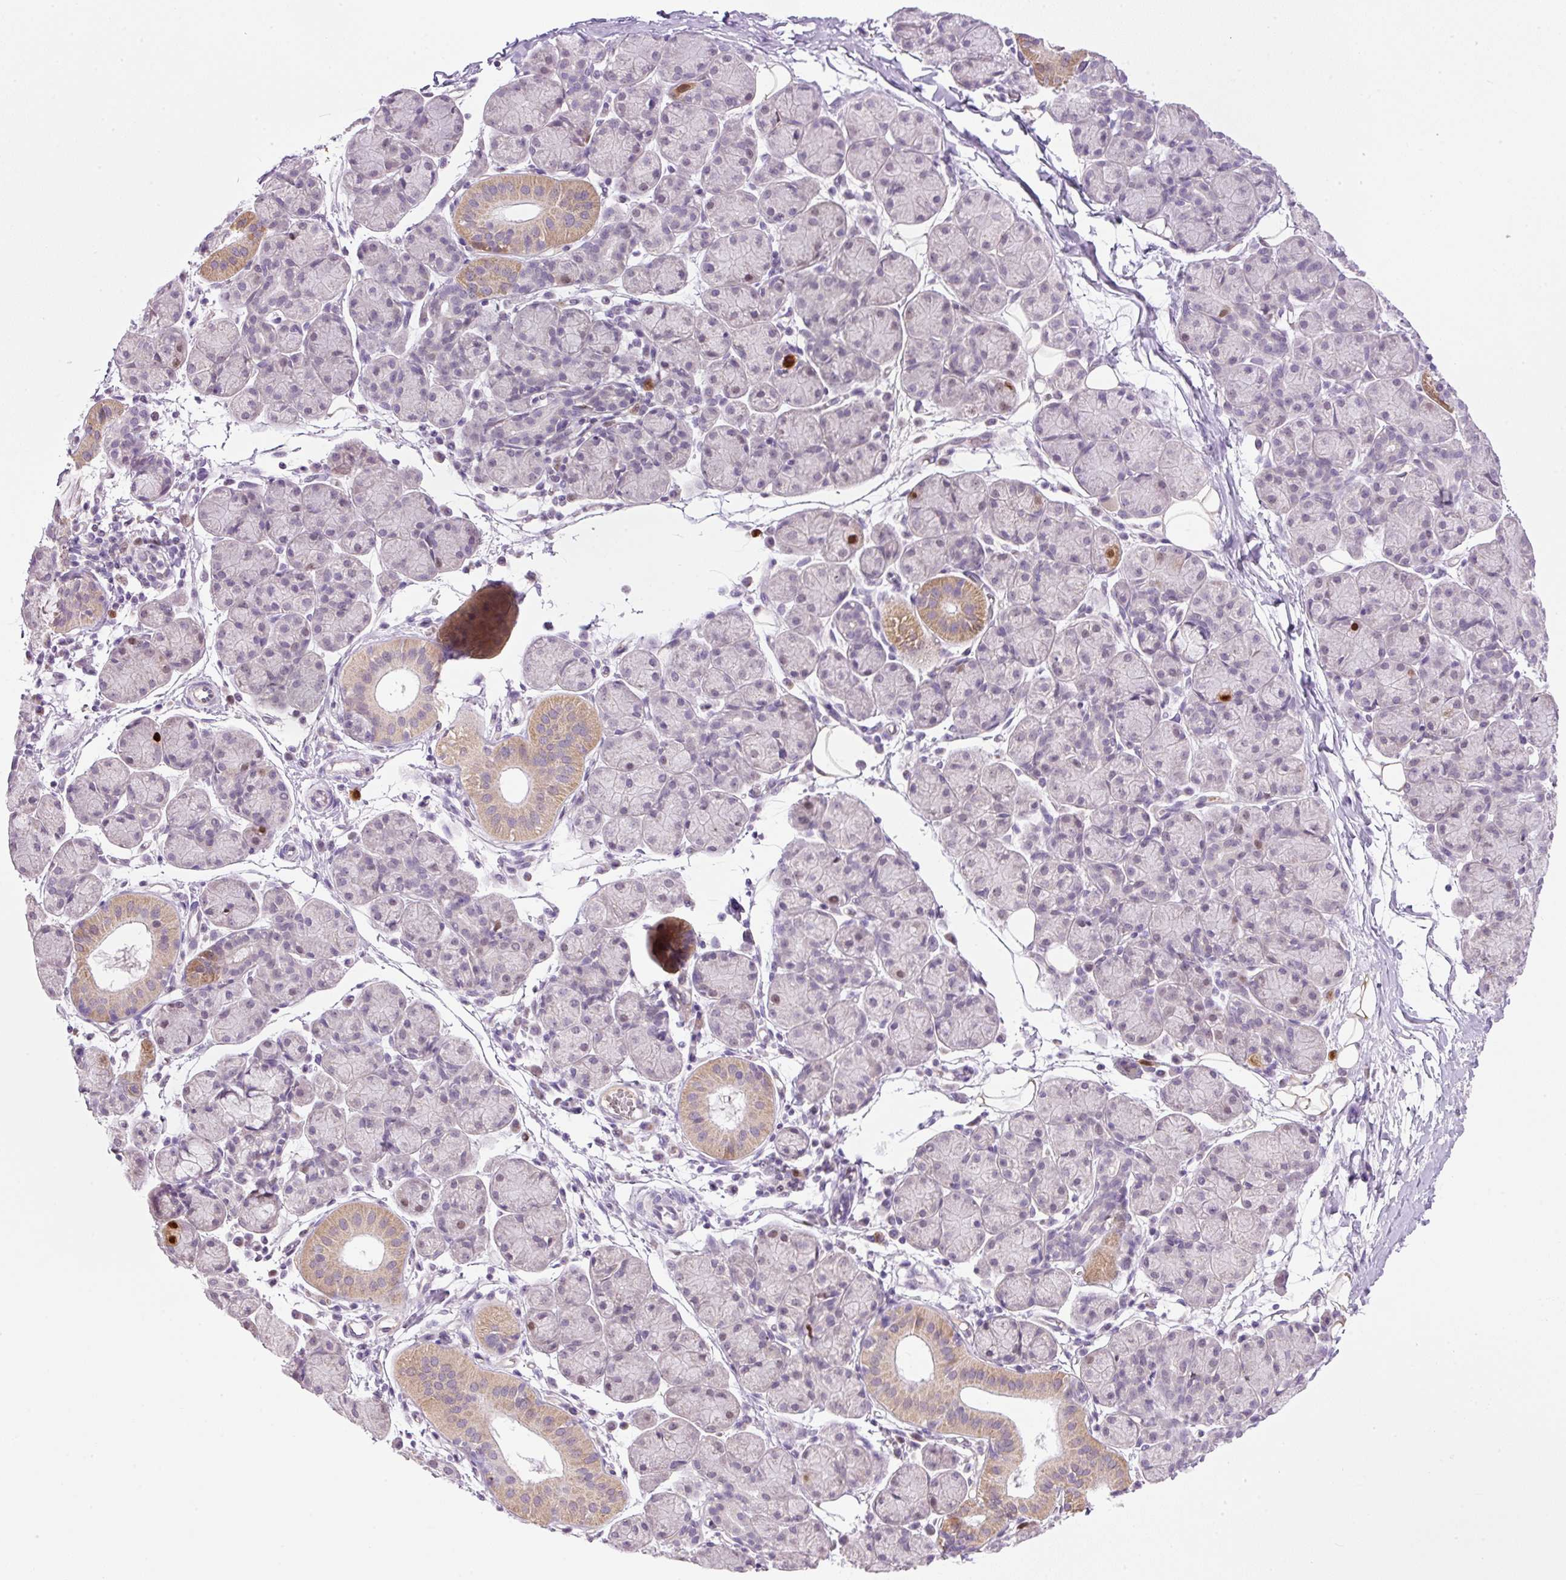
{"staining": {"intensity": "moderate", "quantity": "<25%", "location": "cytoplasmic/membranous"}, "tissue": "salivary gland", "cell_type": "Glandular cells", "image_type": "normal", "snomed": [{"axis": "morphology", "description": "Normal tissue, NOS"}, {"axis": "morphology", "description": "Inflammation, NOS"}, {"axis": "topography", "description": "Lymph node"}, {"axis": "topography", "description": "Salivary gland"}], "caption": "The histopathology image demonstrates a brown stain indicating the presence of a protein in the cytoplasmic/membranous of glandular cells in salivary gland. (DAB = brown stain, brightfield microscopy at high magnification).", "gene": "KPNA2", "patient": {"sex": "male", "age": 3}}